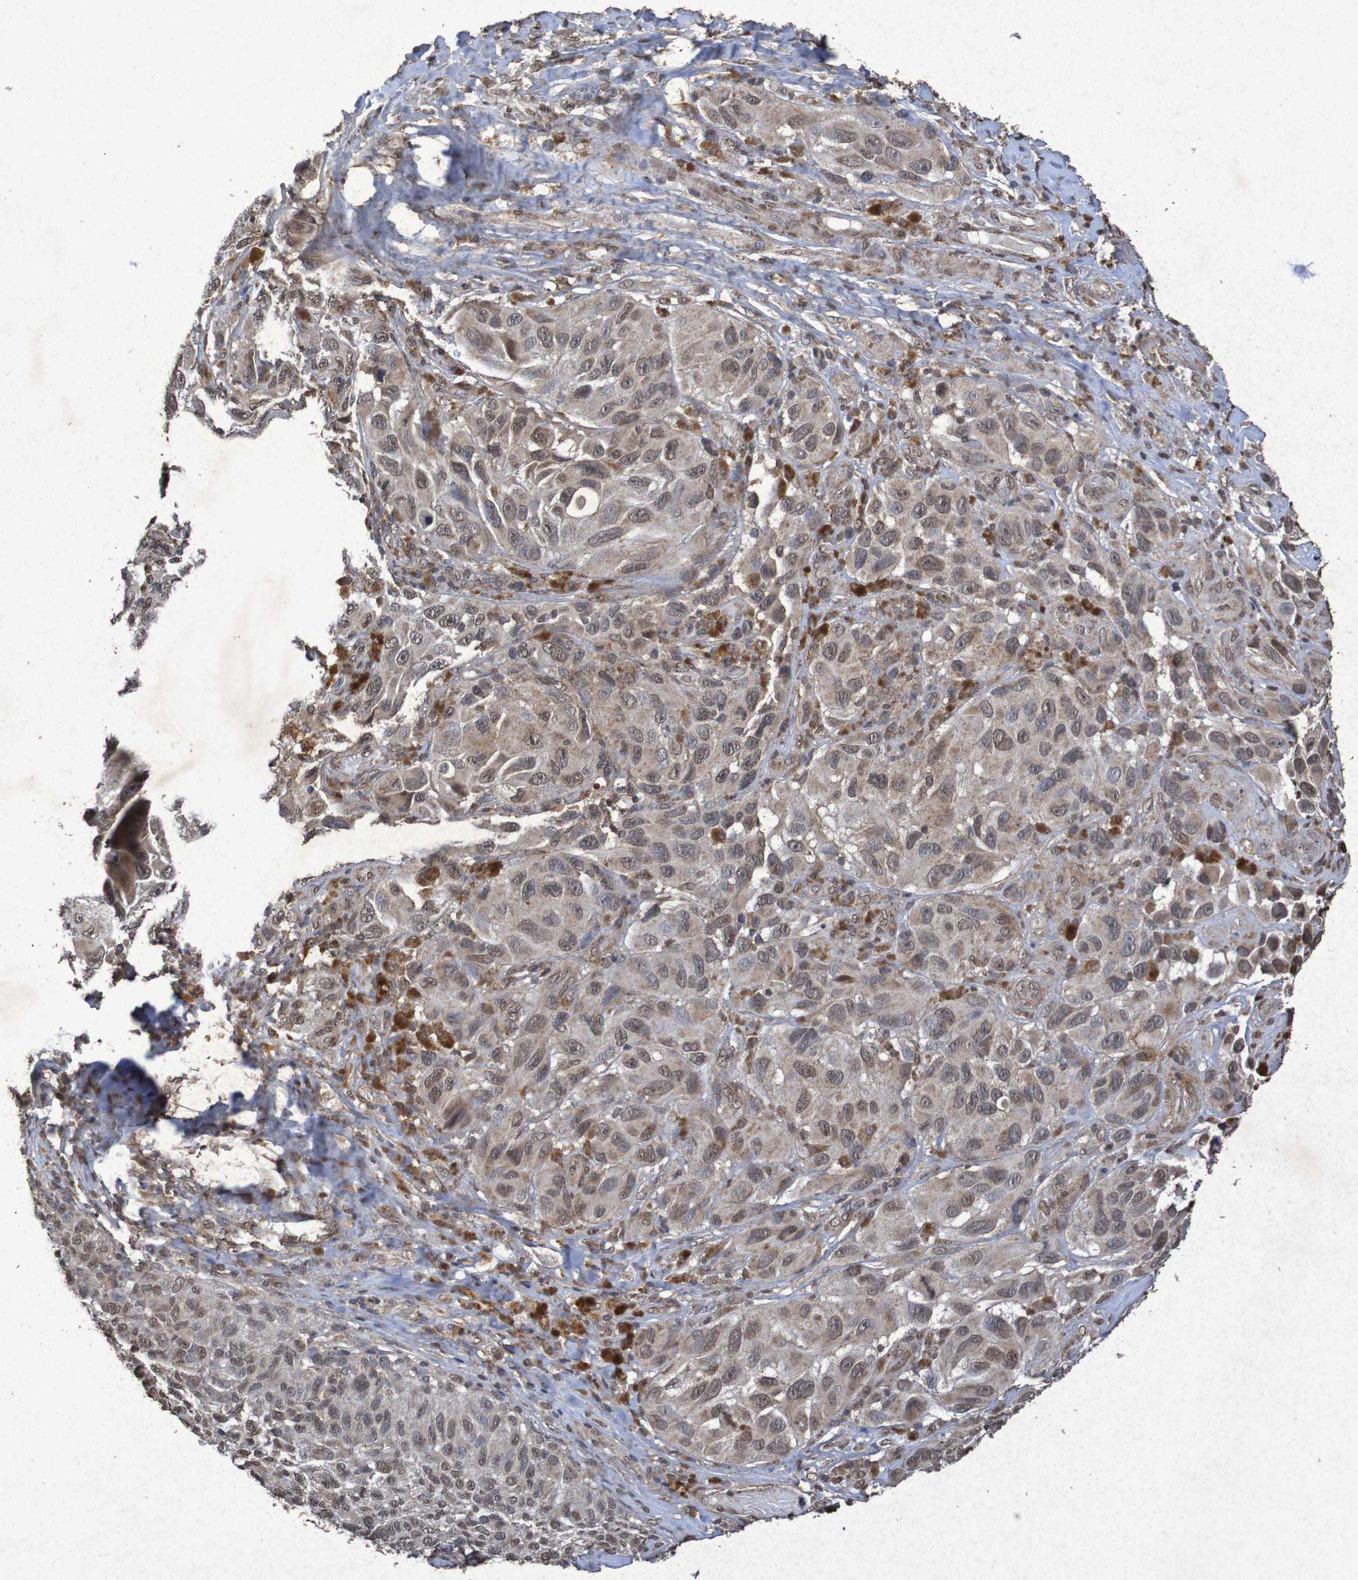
{"staining": {"intensity": "weak", "quantity": ">75%", "location": "cytoplasmic/membranous,nuclear"}, "tissue": "melanoma", "cell_type": "Tumor cells", "image_type": "cancer", "snomed": [{"axis": "morphology", "description": "Malignant melanoma, NOS"}, {"axis": "topography", "description": "Skin"}], "caption": "Weak cytoplasmic/membranous and nuclear protein positivity is appreciated in approximately >75% of tumor cells in melanoma.", "gene": "GUCY1A2", "patient": {"sex": "female", "age": 73}}